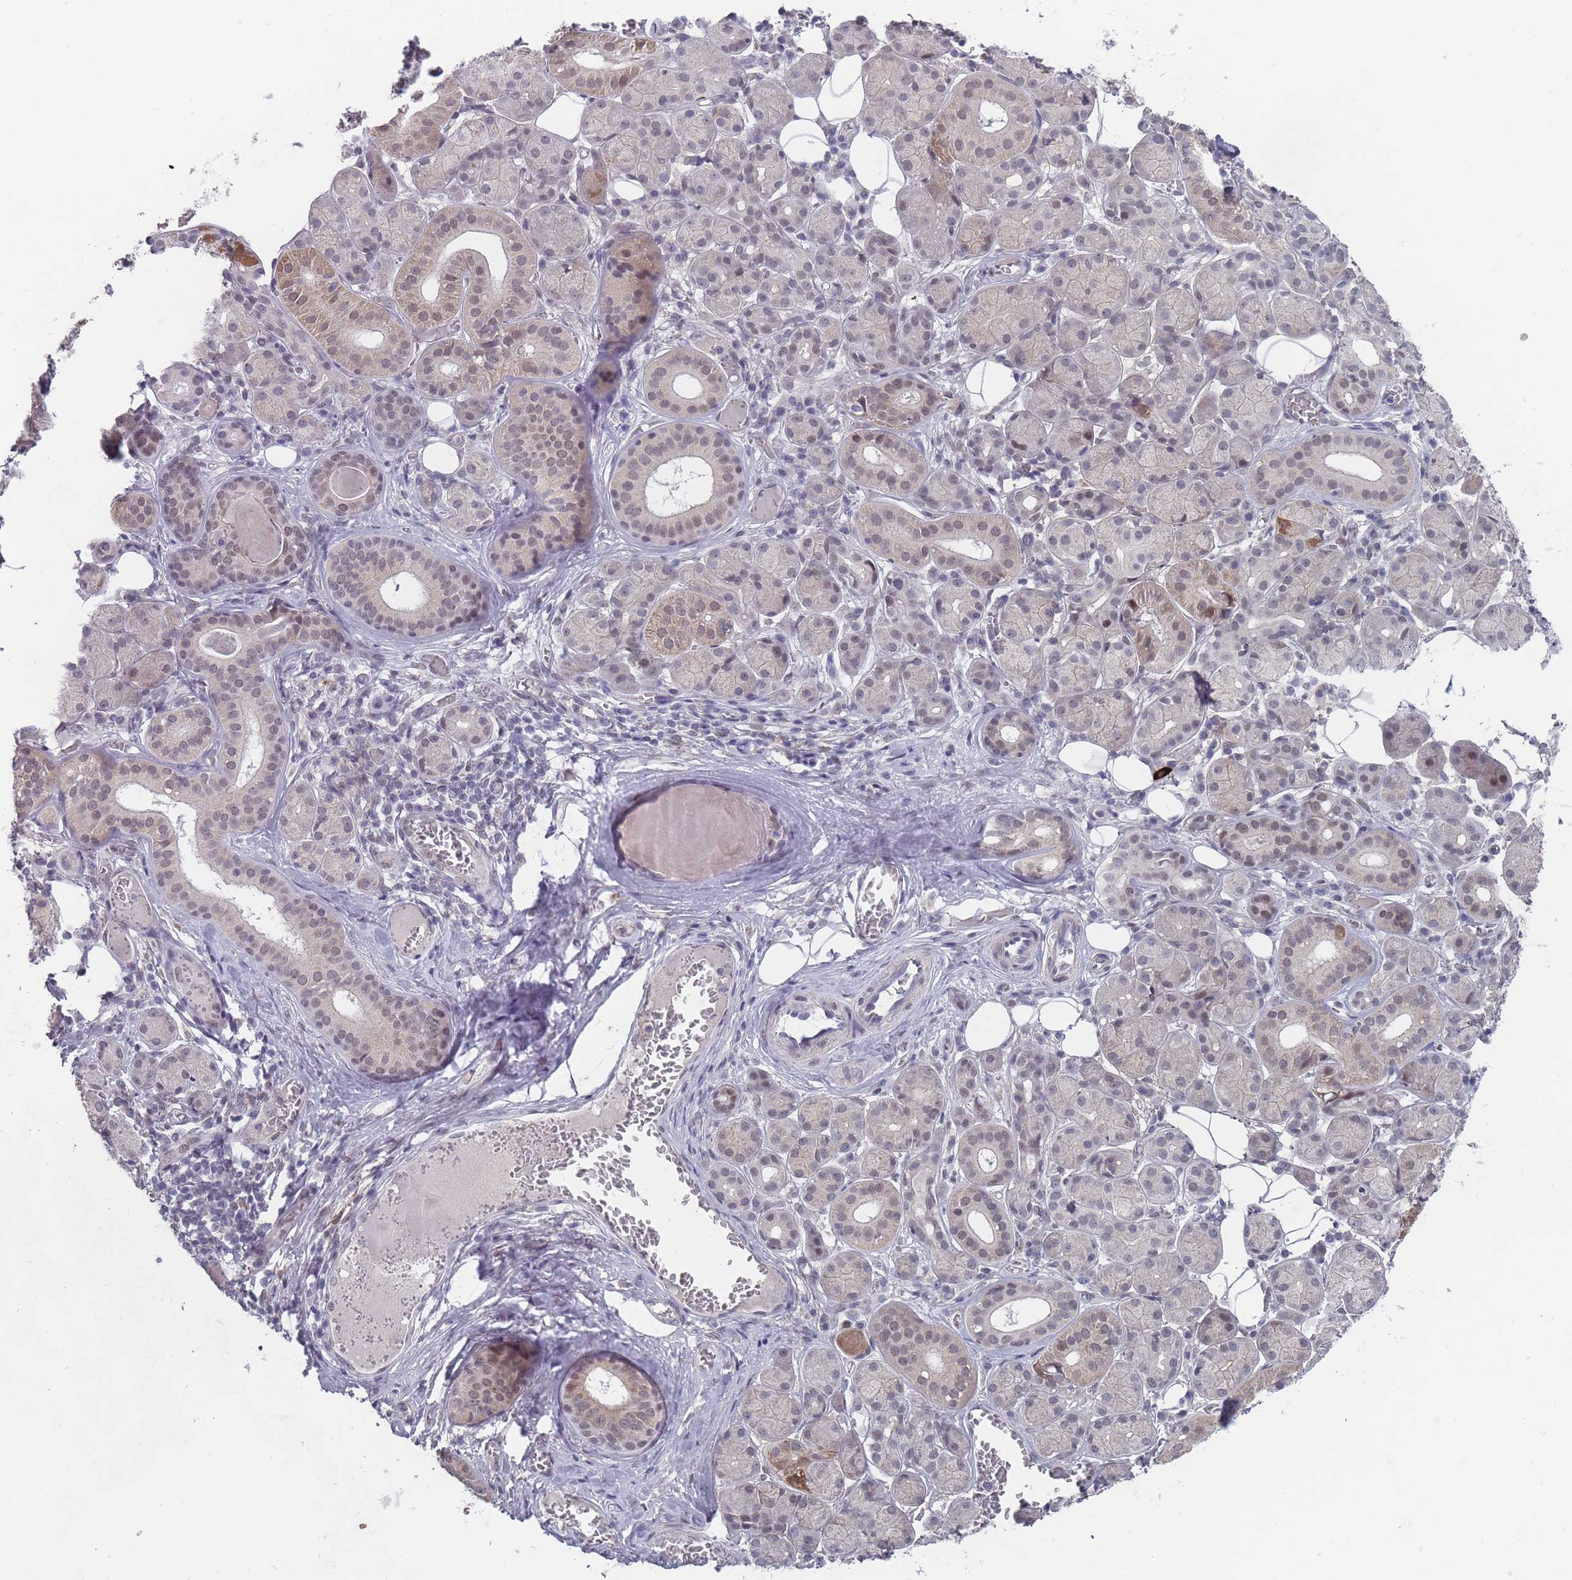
{"staining": {"intensity": "moderate", "quantity": "25%-75%", "location": "cytoplasmic/membranous,nuclear"}, "tissue": "salivary gland", "cell_type": "Glandular cells", "image_type": "normal", "snomed": [{"axis": "morphology", "description": "Squamous cell carcinoma, NOS"}, {"axis": "topography", "description": "Skin"}, {"axis": "topography", "description": "Head-Neck"}], "caption": "Protein expression analysis of benign human salivary gland reveals moderate cytoplasmic/membranous,nuclear expression in about 25%-75% of glandular cells. The protein of interest is shown in brown color, while the nuclei are stained blue.", "gene": "PEX7", "patient": {"sex": "male", "age": 80}}